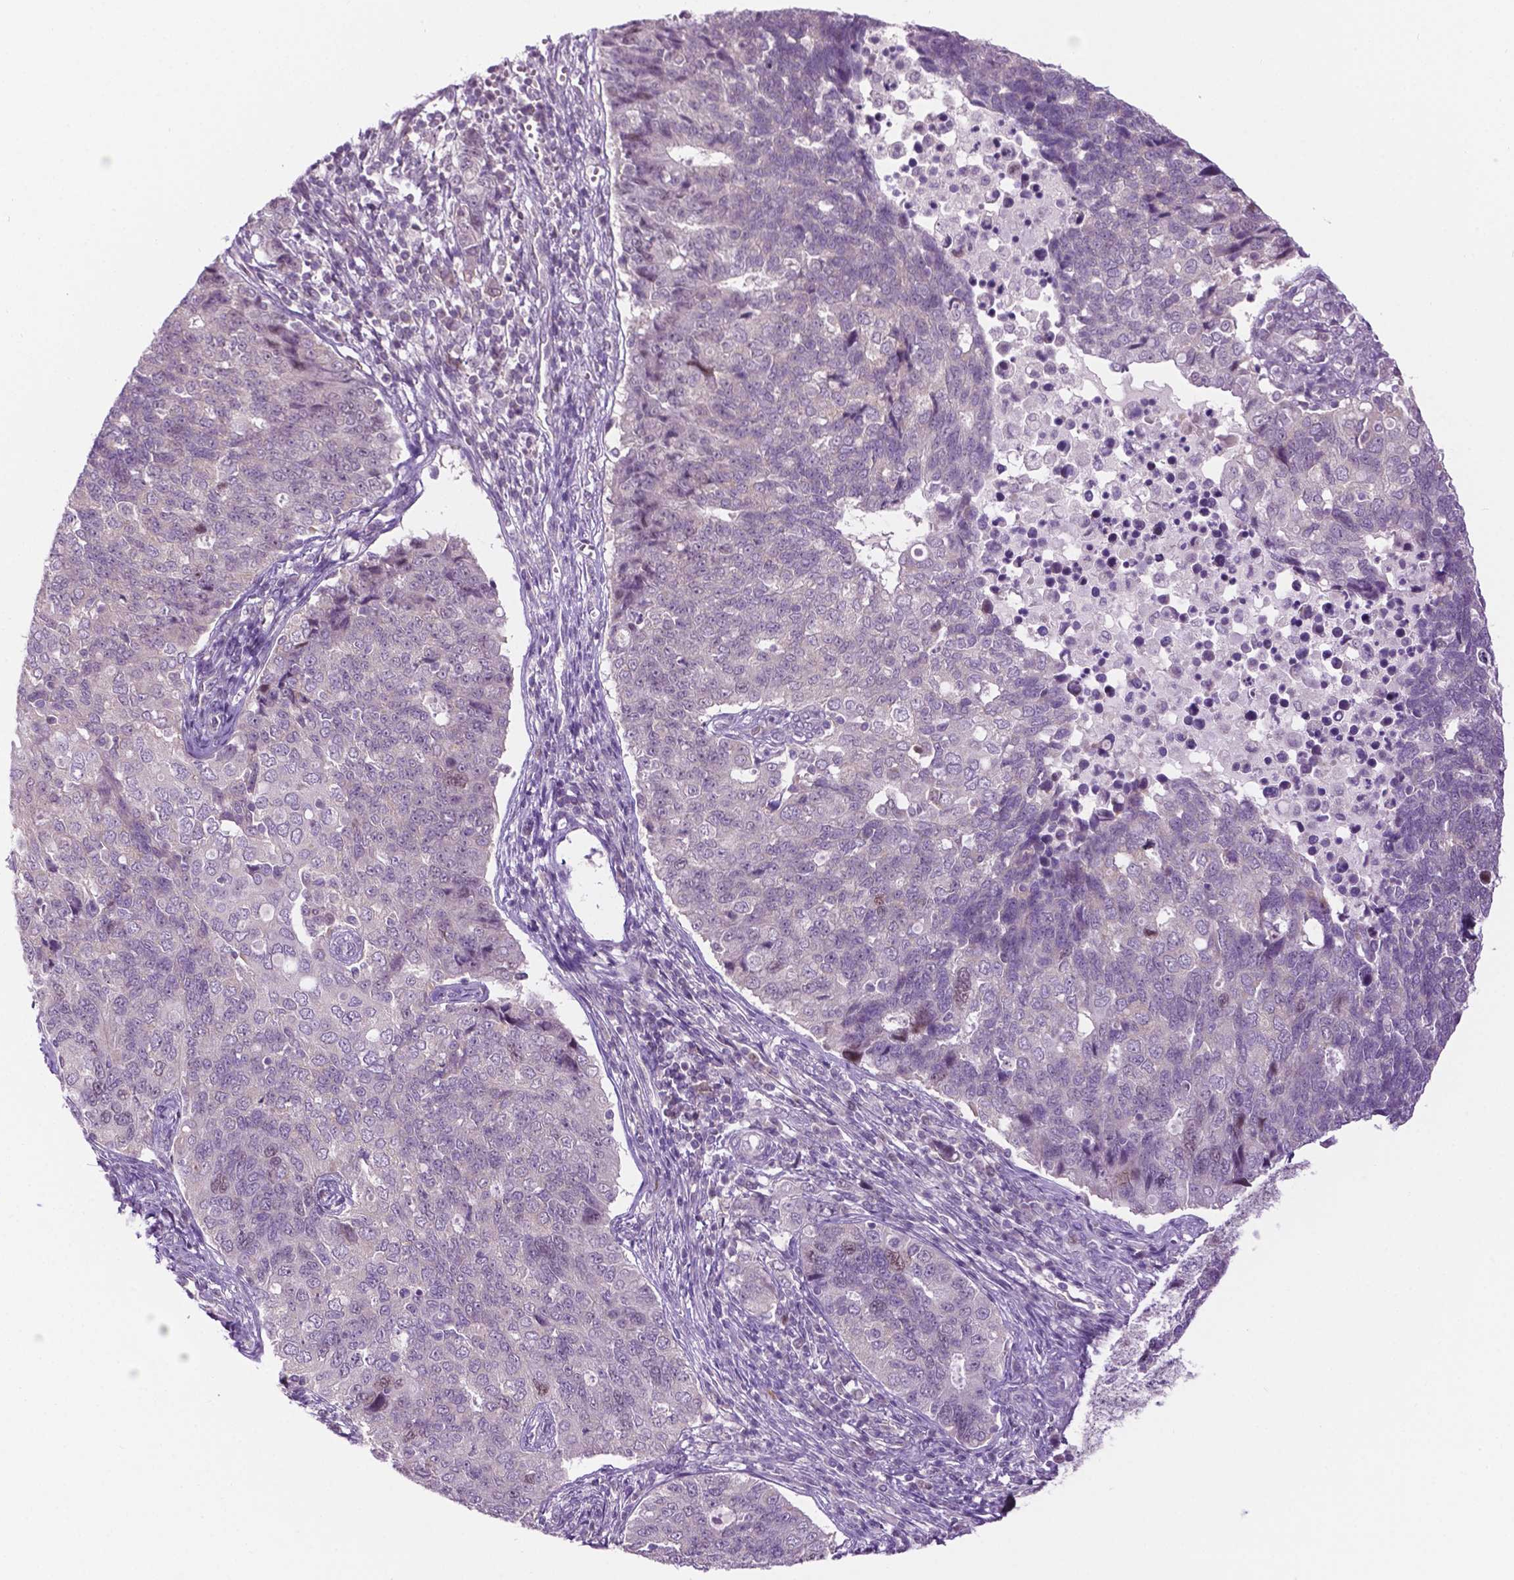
{"staining": {"intensity": "negative", "quantity": "none", "location": "none"}, "tissue": "endometrial cancer", "cell_type": "Tumor cells", "image_type": "cancer", "snomed": [{"axis": "morphology", "description": "Adenocarcinoma, NOS"}, {"axis": "topography", "description": "Endometrium"}], "caption": "High magnification brightfield microscopy of endometrial adenocarcinoma stained with DAB (3,3'-diaminobenzidine) (brown) and counterstained with hematoxylin (blue): tumor cells show no significant positivity.", "gene": "DENND4A", "patient": {"sex": "female", "age": 43}}